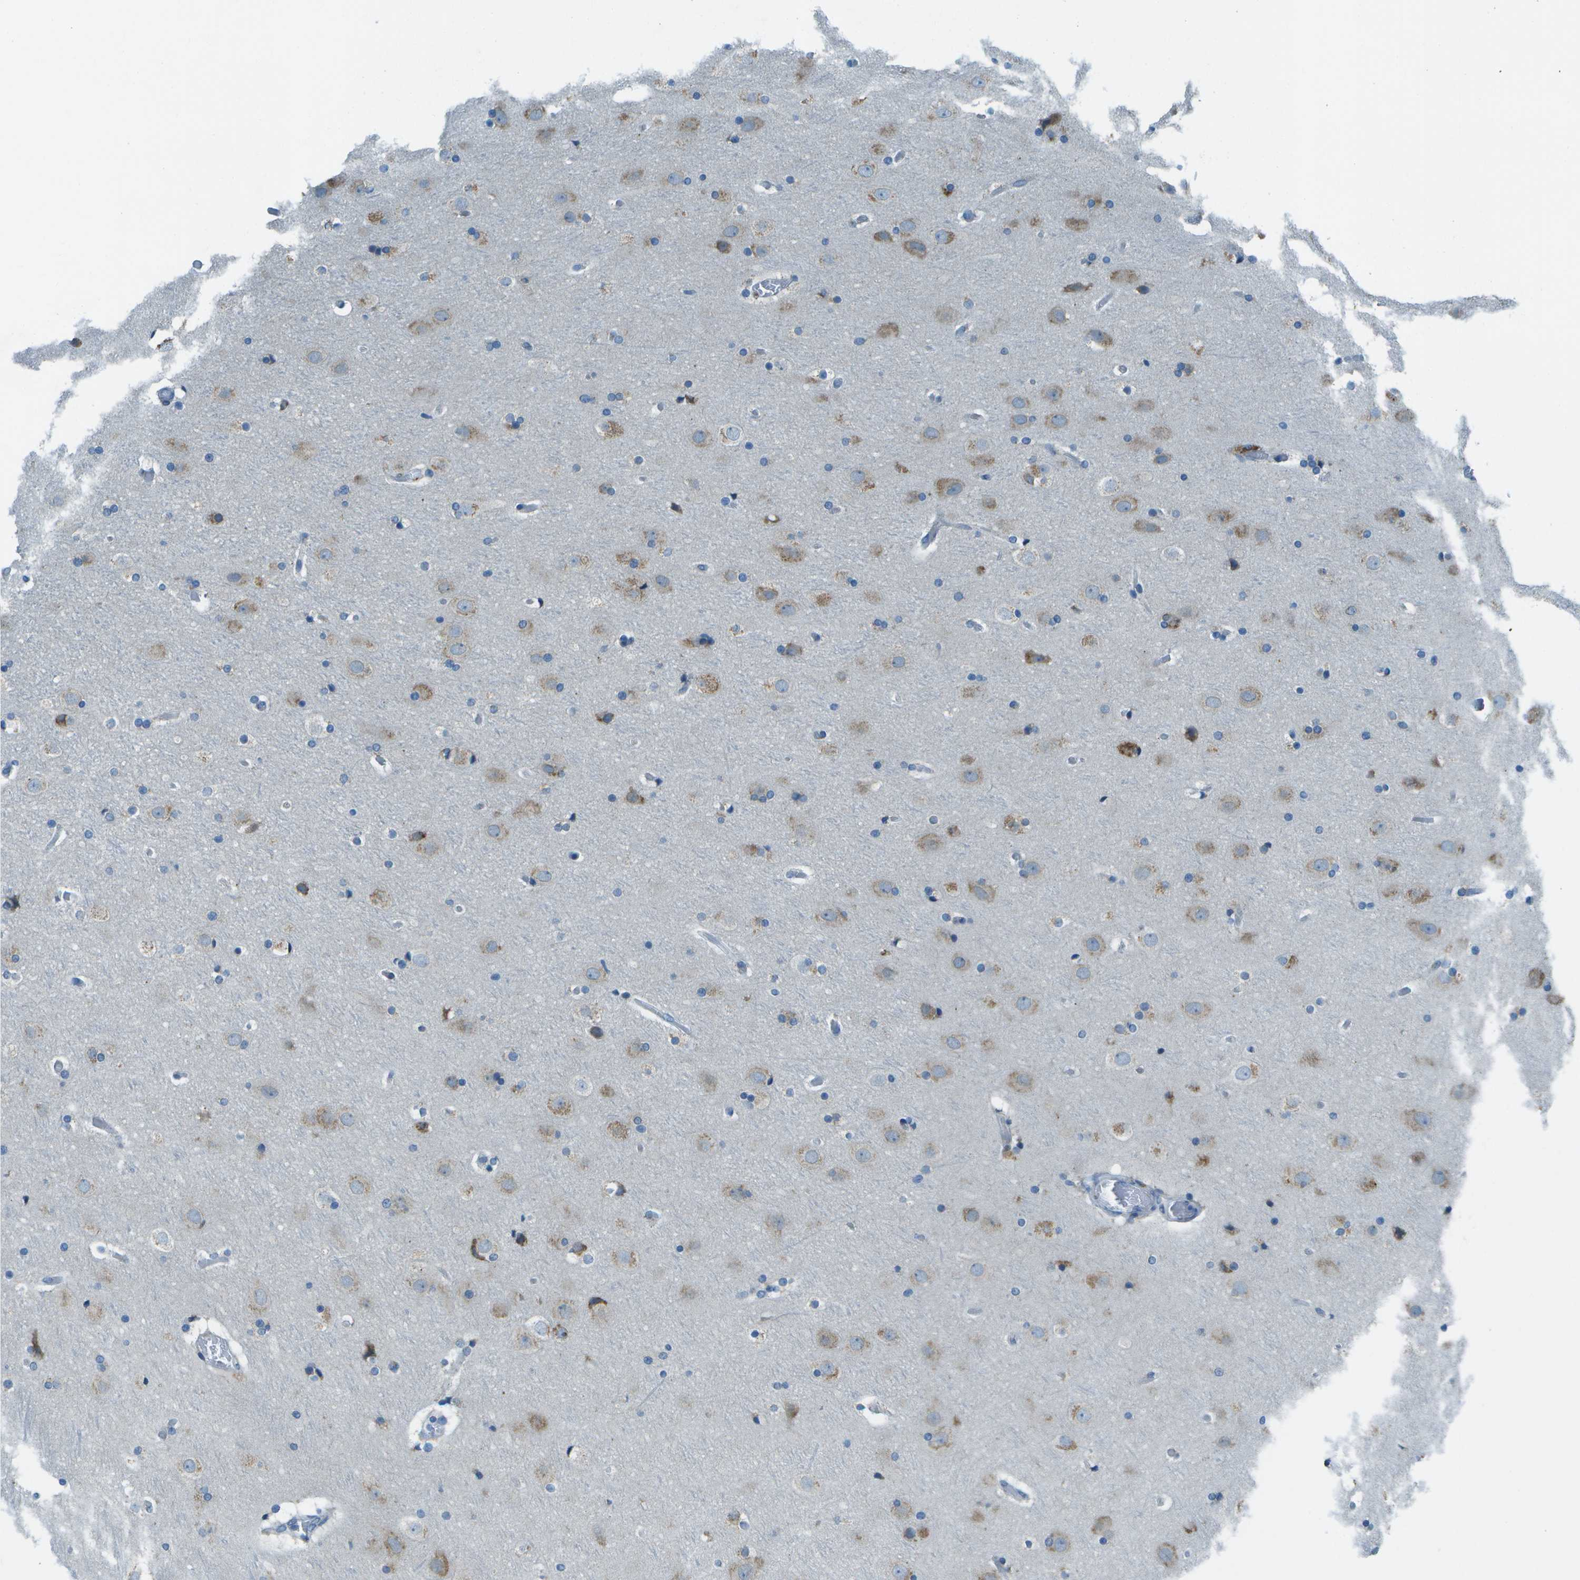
{"staining": {"intensity": "negative", "quantity": "none", "location": "none"}, "tissue": "cerebral cortex", "cell_type": "Endothelial cells", "image_type": "normal", "snomed": [{"axis": "morphology", "description": "Normal tissue, NOS"}, {"axis": "topography", "description": "Cerebral cortex"}], "caption": "The micrograph exhibits no staining of endothelial cells in unremarkable cerebral cortex.", "gene": "KCTD3", "patient": {"sex": "male", "age": 57}}